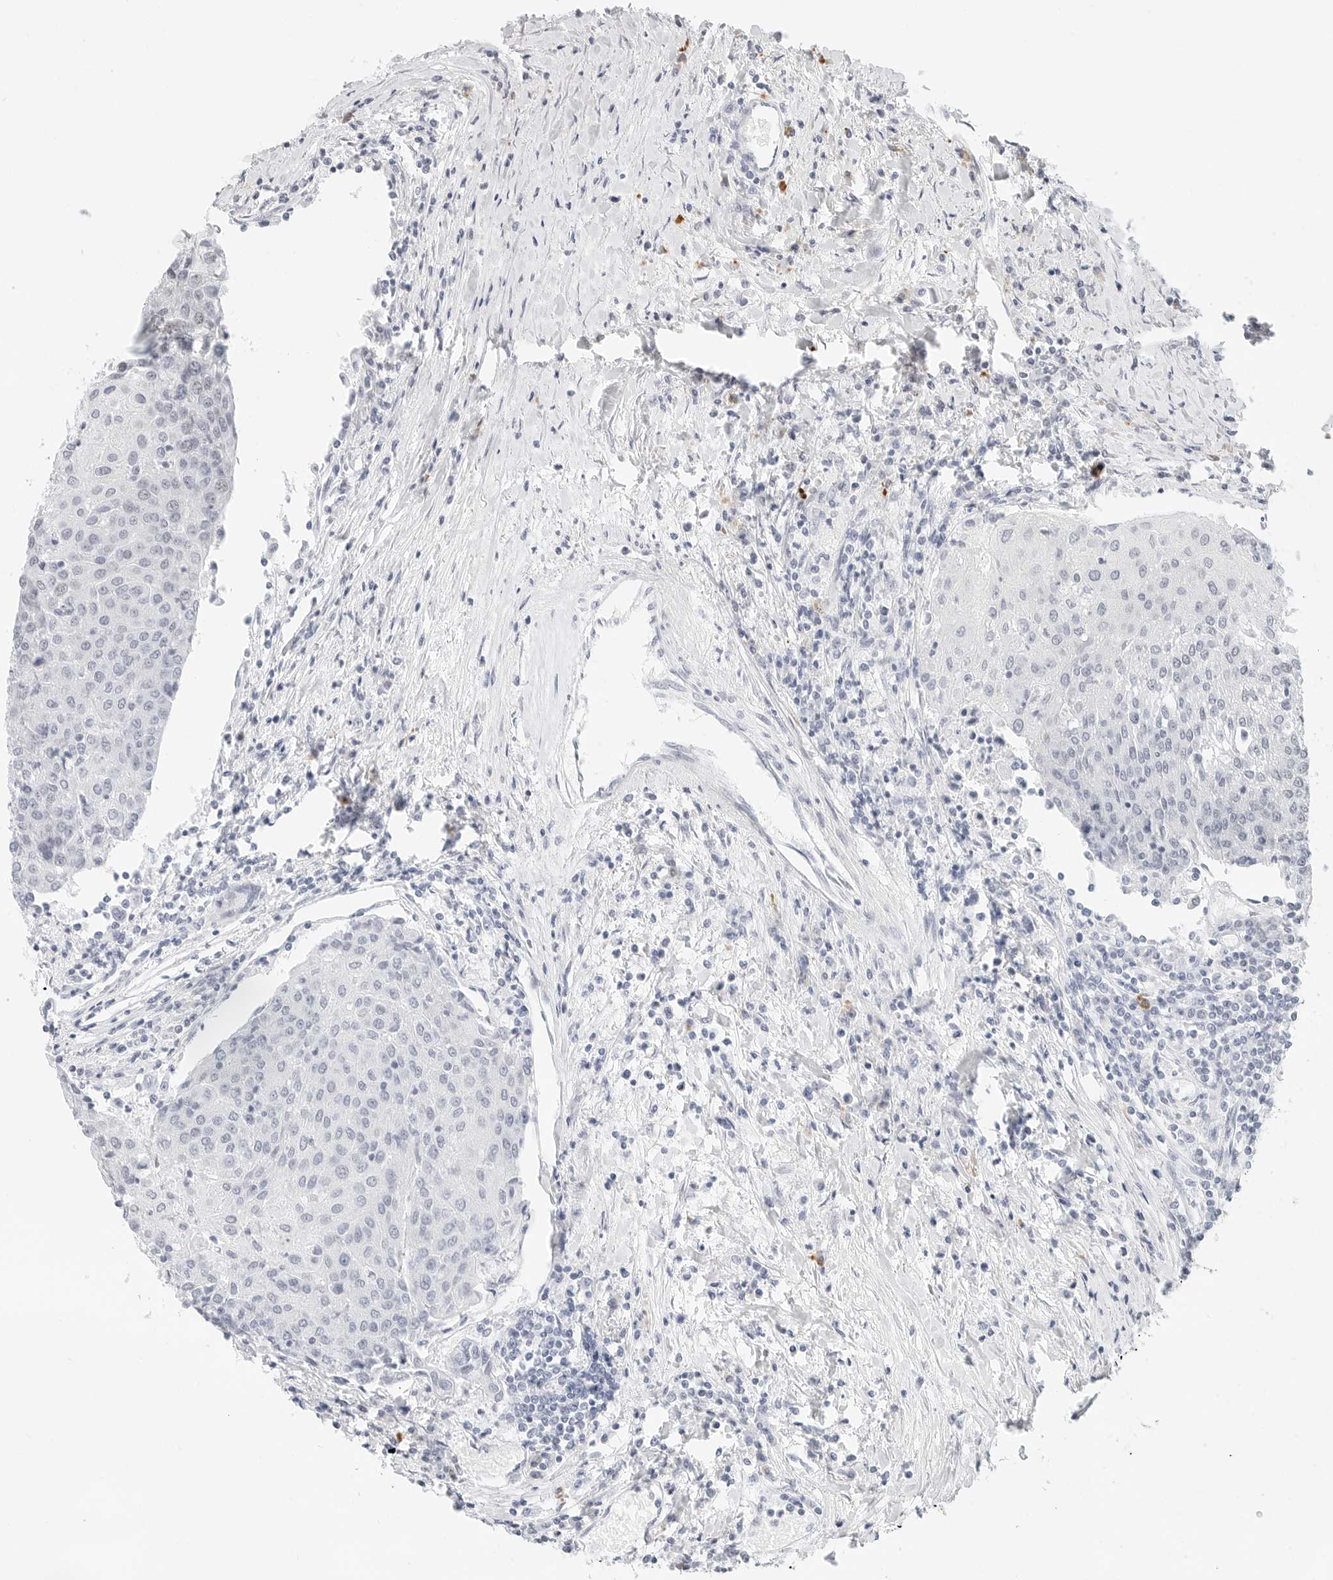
{"staining": {"intensity": "negative", "quantity": "none", "location": "none"}, "tissue": "urothelial cancer", "cell_type": "Tumor cells", "image_type": "cancer", "snomed": [{"axis": "morphology", "description": "Urothelial carcinoma, High grade"}, {"axis": "topography", "description": "Urinary bladder"}], "caption": "The micrograph shows no significant expression in tumor cells of urothelial carcinoma (high-grade).", "gene": "PARP10", "patient": {"sex": "female", "age": 85}}